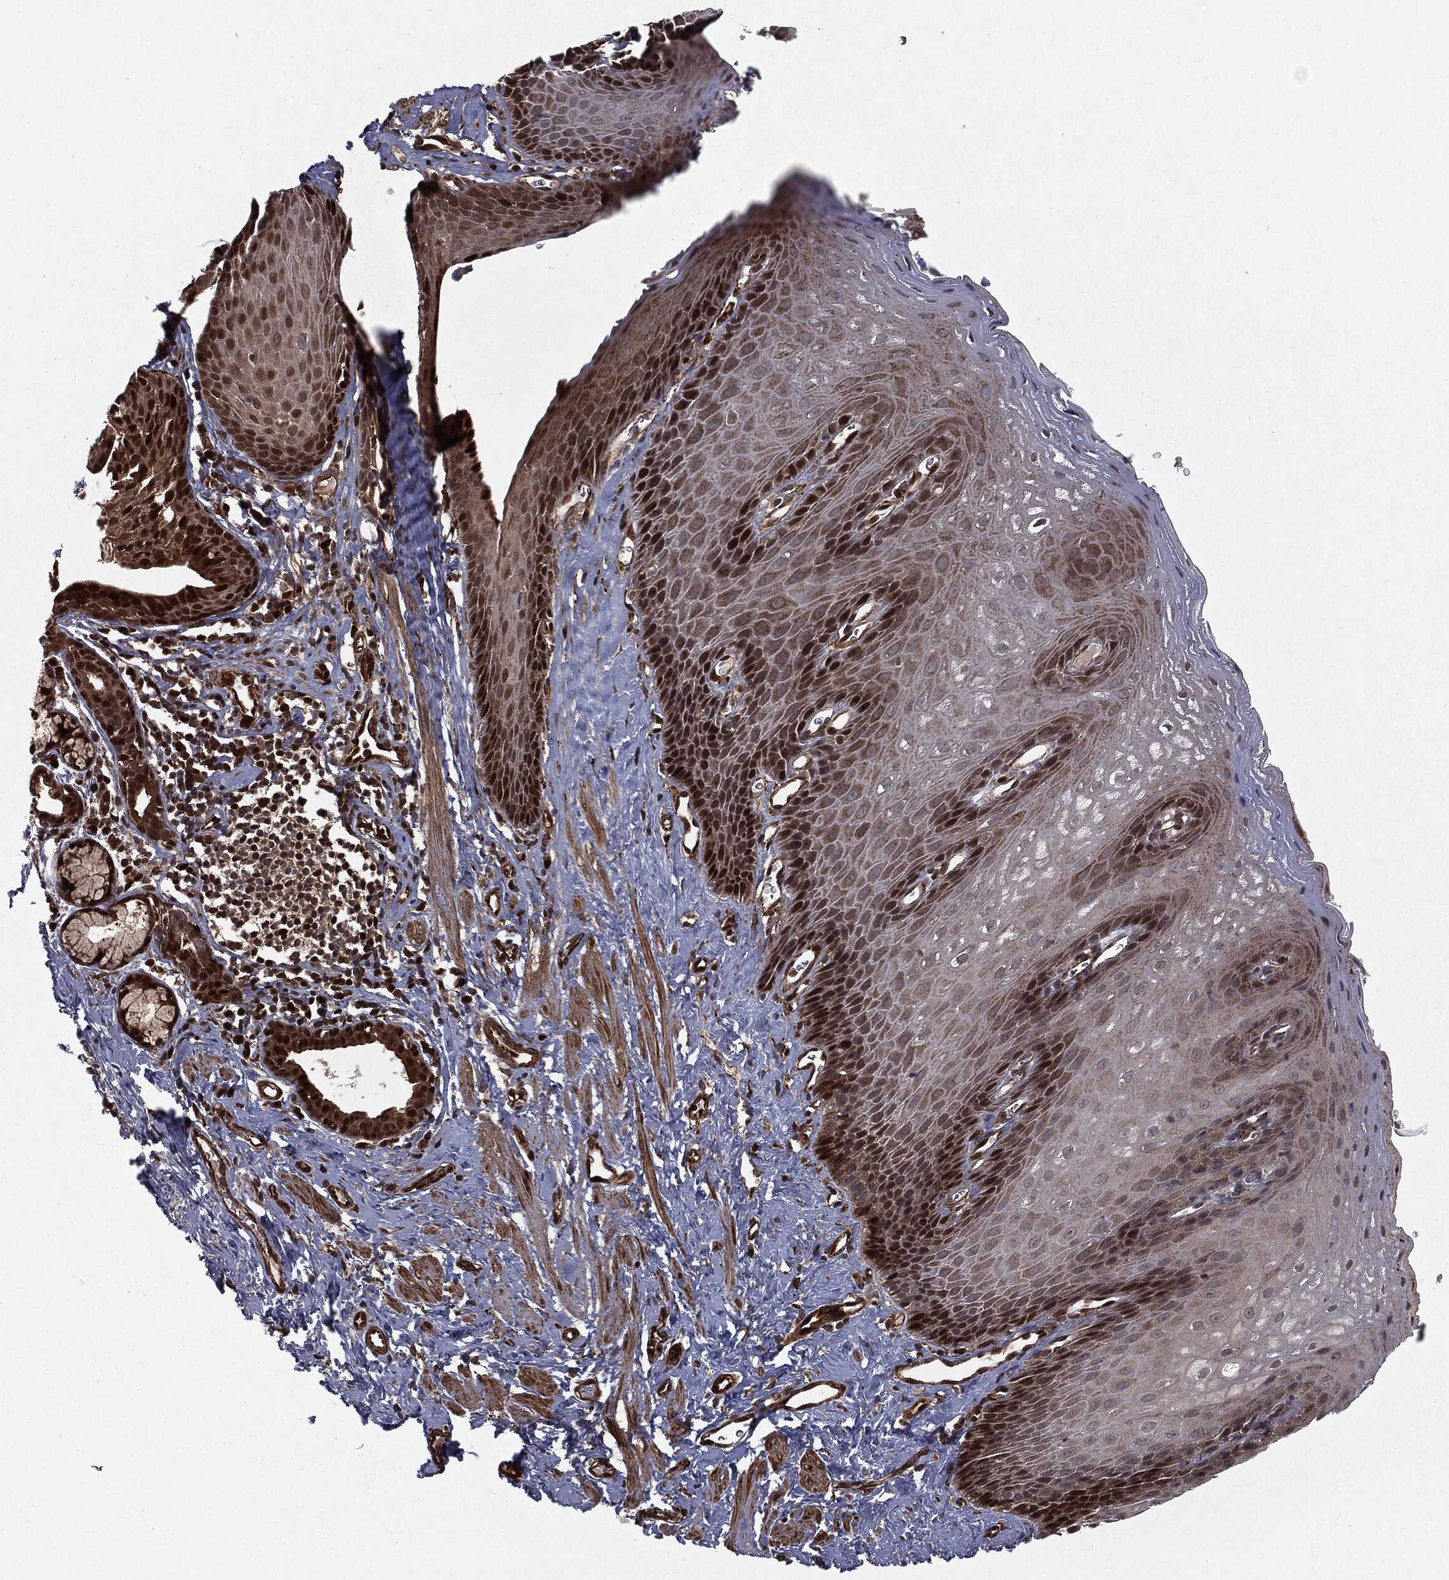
{"staining": {"intensity": "strong", "quantity": "25%-75%", "location": "cytoplasmic/membranous,nuclear"}, "tissue": "esophagus", "cell_type": "Squamous epithelial cells", "image_type": "normal", "snomed": [{"axis": "morphology", "description": "Normal tissue, NOS"}, {"axis": "topography", "description": "Esophagus"}], "caption": "Immunohistochemistry (DAB) staining of normal esophagus exhibits strong cytoplasmic/membranous,nuclear protein positivity in about 25%-75% of squamous epithelial cells. (IHC, brightfield microscopy, high magnification).", "gene": "RANBP9", "patient": {"sex": "male", "age": 64}}